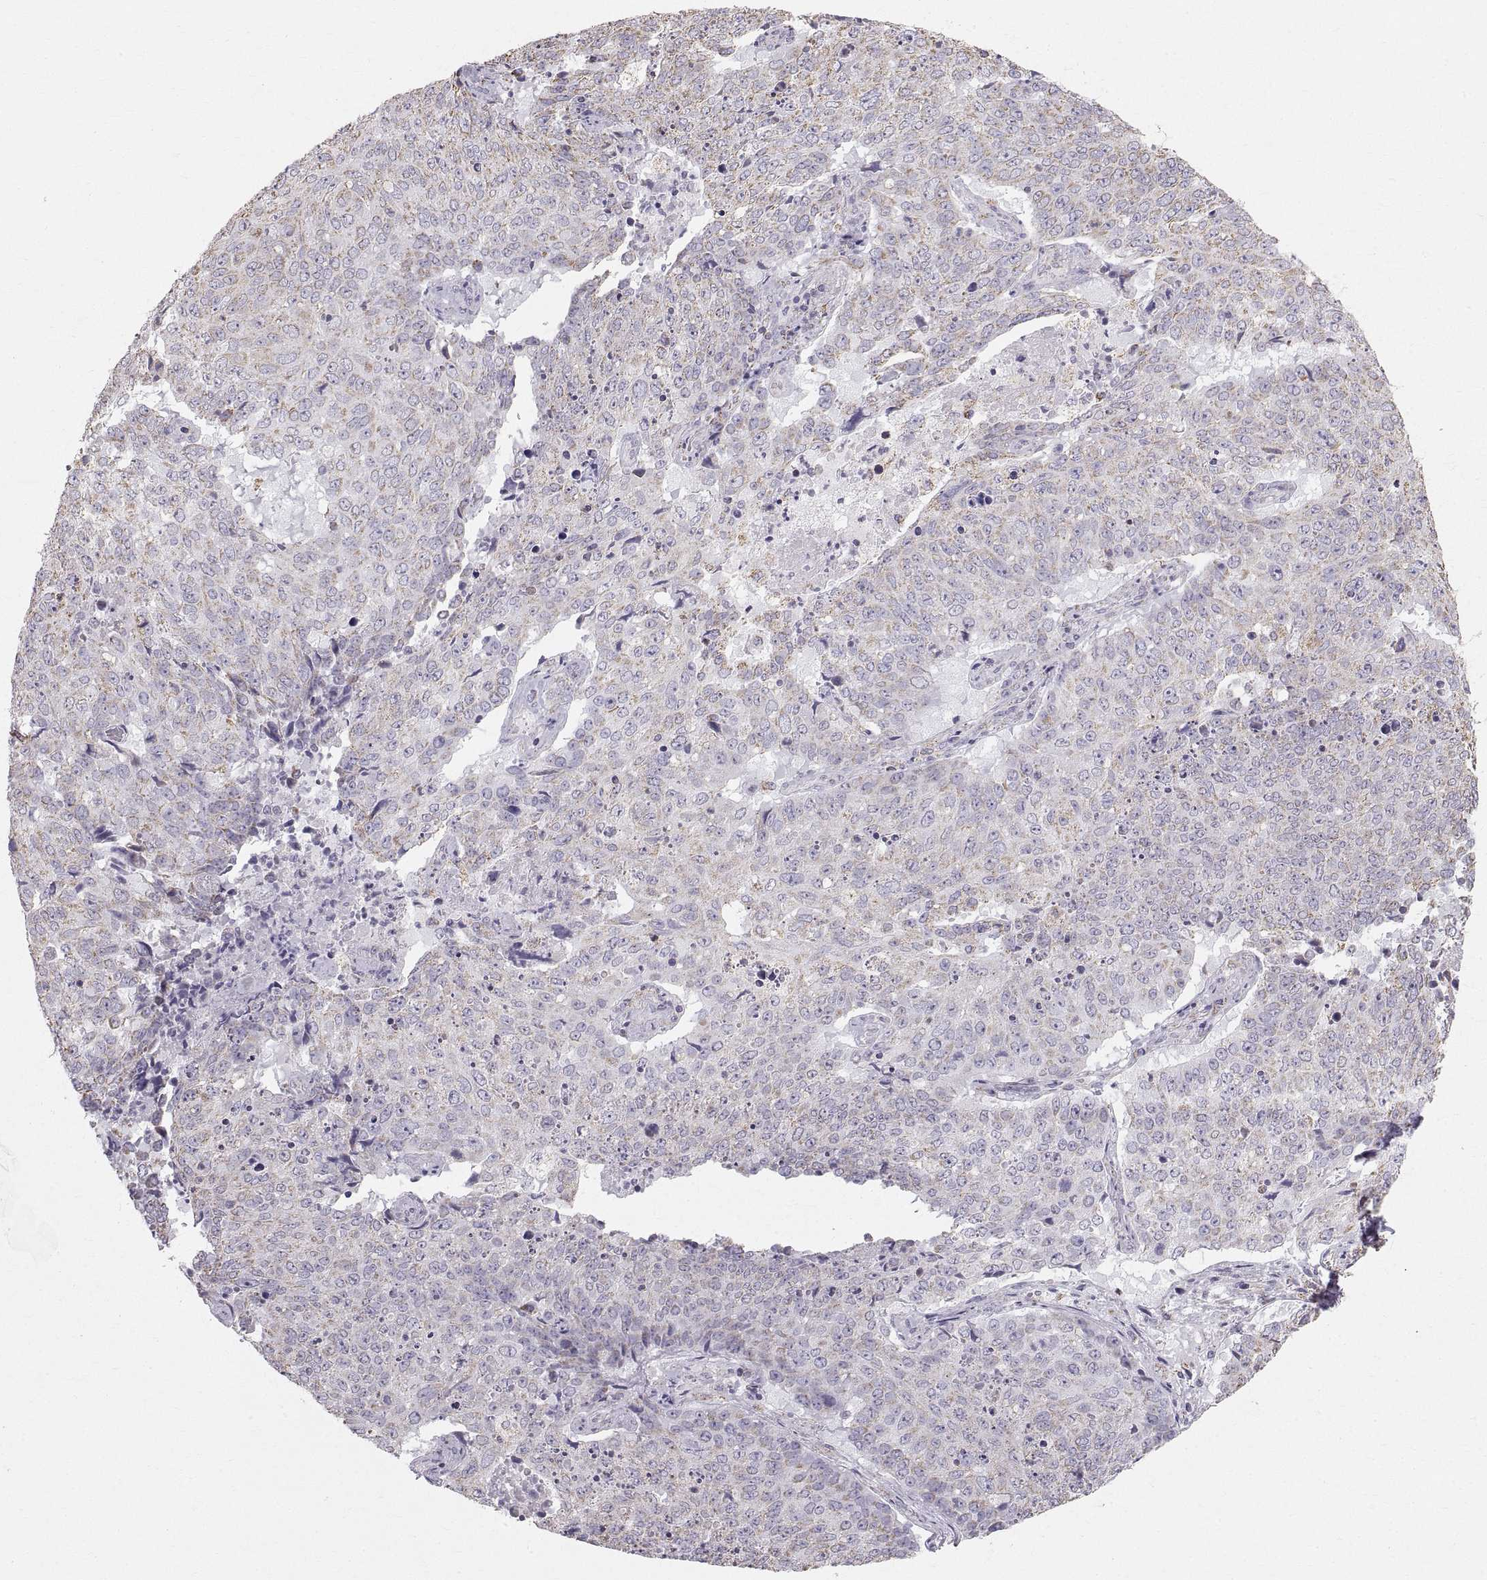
{"staining": {"intensity": "negative", "quantity": "none", "location": "none"}, "tissue": "lung cancer", "cell_type": "Tumor cells", "image_type": "cancer", "snomed": [{"axis": "morphology", "description": "Normal tissue, NOS"}, {"axis": "morphology", "description": "Squamous cell carcinoma, NOS"}, {"axis": "topography", "description": "Bronchus"}, {"axis": "topography", "description": "Lung"}], "caption": "The micrograph demonstrates no significant positivity in tumor cells of squamous cell carcinoma (lung). (DAB IHC with hematoxylin counter stain).", "gene": "STMND1", "patient": {"sex": "male", "age": 64}}